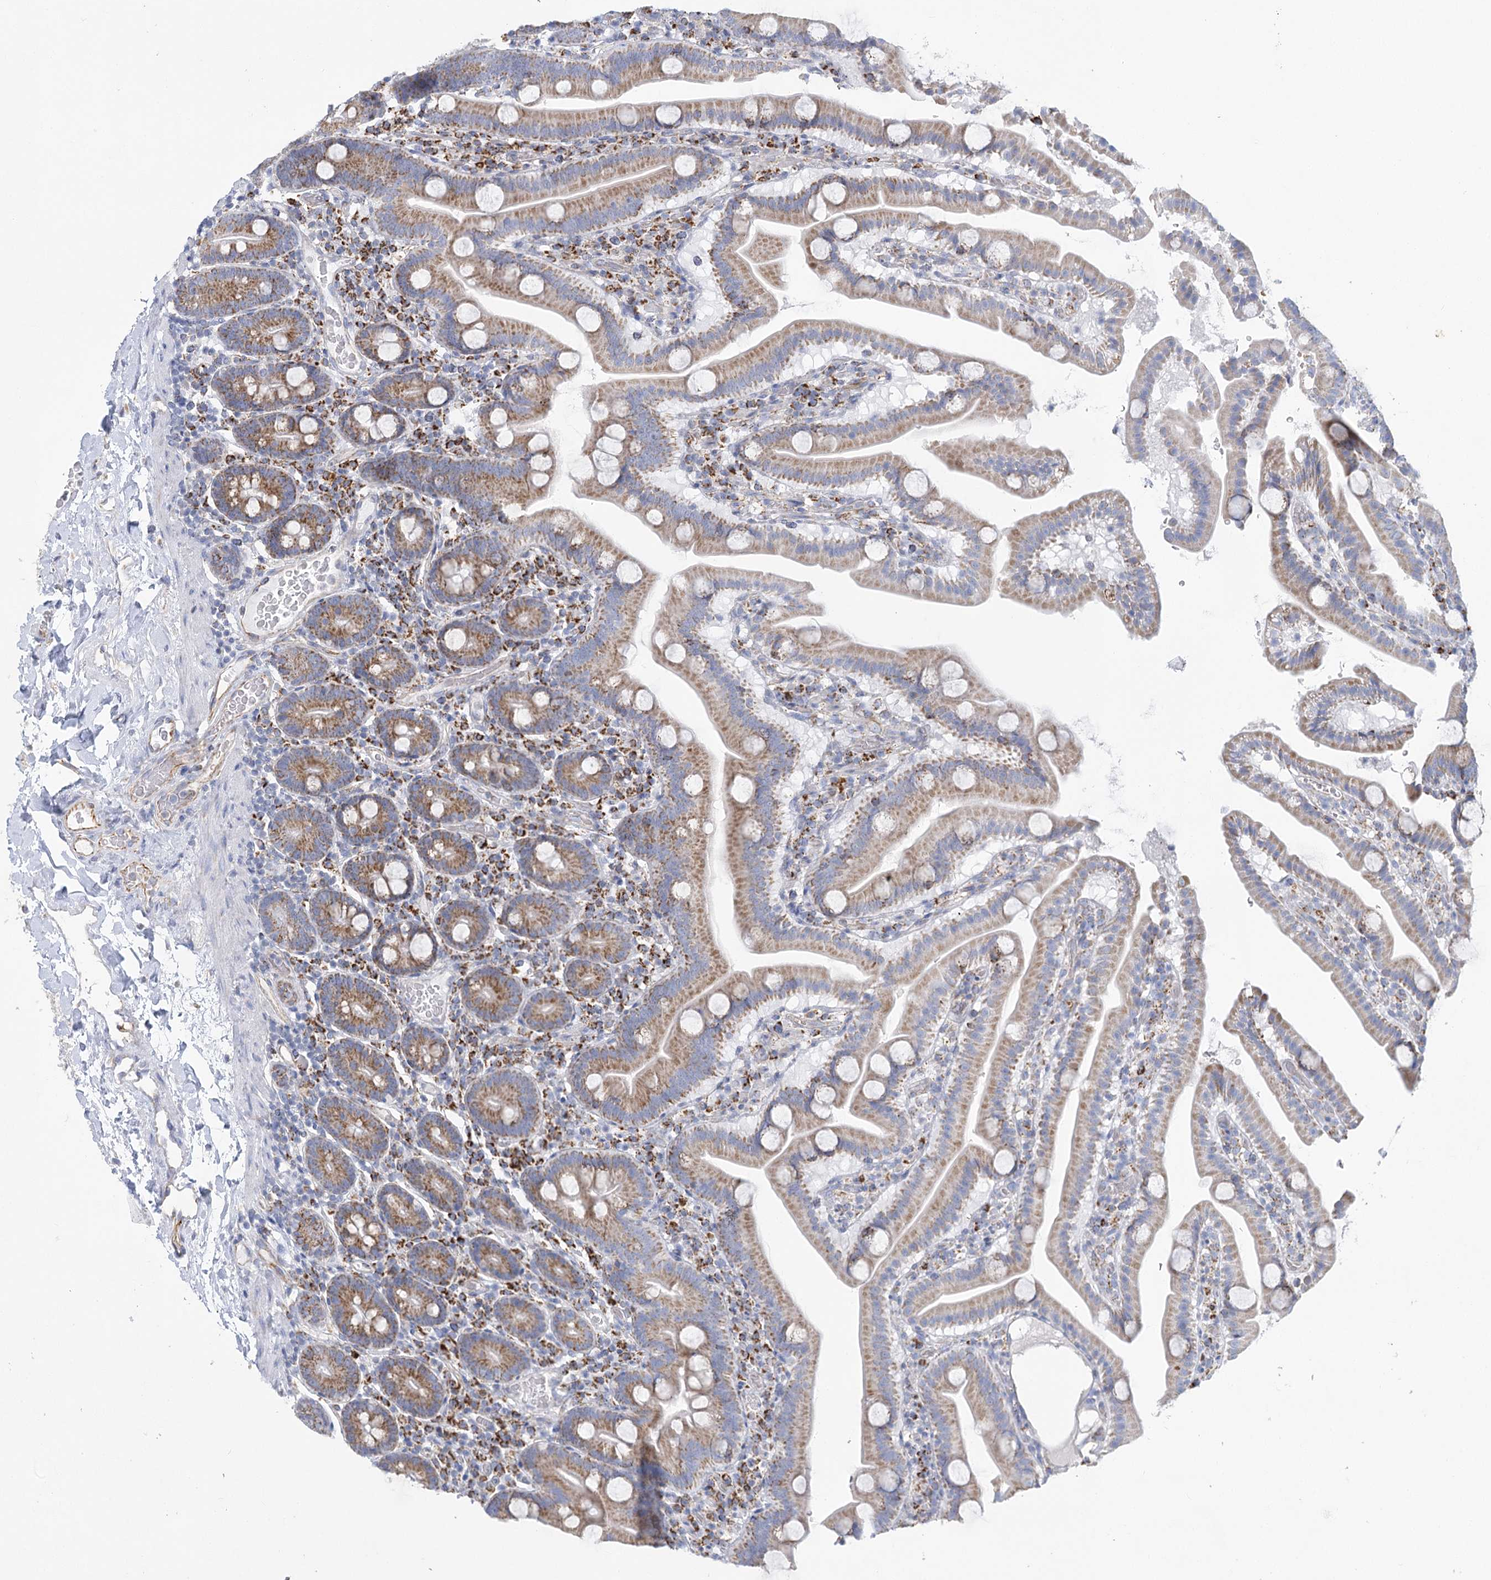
{"staining": {"intensity": "moderate", "quantity": ">75%", "location": "cytoplasmic/membranous"}, "tissue": "duodenum", "cell_type": "Glandular cells", "image_type": "normal", "snomed": [{"axis": "morphology", "description": "Normal tissue, NOS"}, {"axis": "topography", "description": "Duodenum"}], "caption": "Immunohistochemical staining of benign human duodenum demonstrates >75% levels of moderate cytoplasmic/membranous protein positivity in approximately >75% of glandular cells.", "gene": "DHTKD1", "patient": {"sex": "male", "age": 55}}